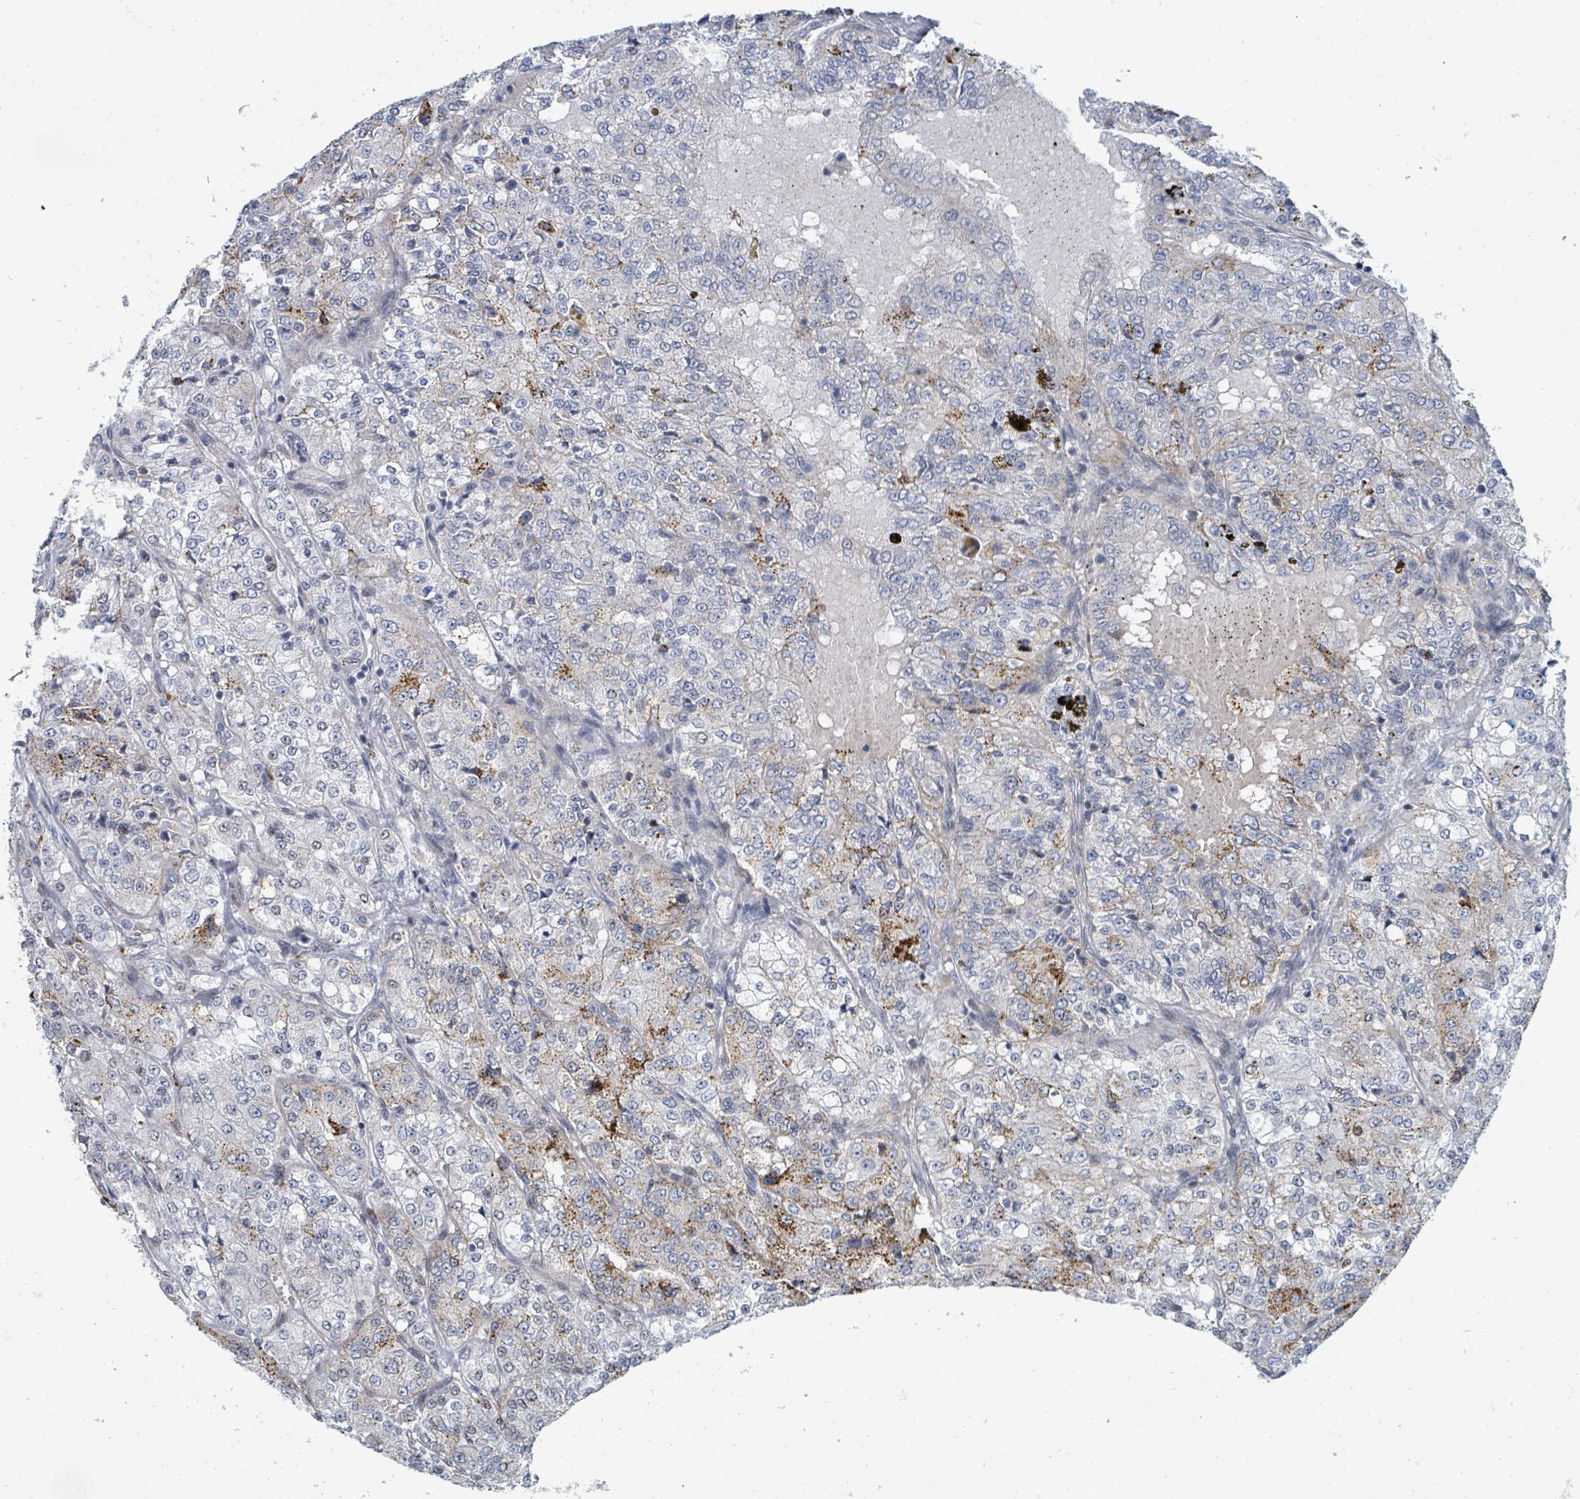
{"staining": {"intensity": "strong", "quantity": "<25%", "location": "cytoplasmic/membranous"}, "tissue": "renal cancer", "cell_type": "Tumor cells", "image_type": "cancer", "snomed": [{"axis": "morphology", "description": "Adenocarcinoma, NOS"}, {"axis": "topography", "description": "Kidney"}], "caption": "Immunohistochemical staining of human renal cancer (adenocarcinoma) displays medium levels of strong cytoplasmic/membranous expression in about <25% of tumor cells. The staining is performed using DAB brown chromogen to label protein expression. The nuclei are counter-stained blue using hematoxylin.", "gene": "SUMO4", "patient": {"sex": "female", "age": 63}}